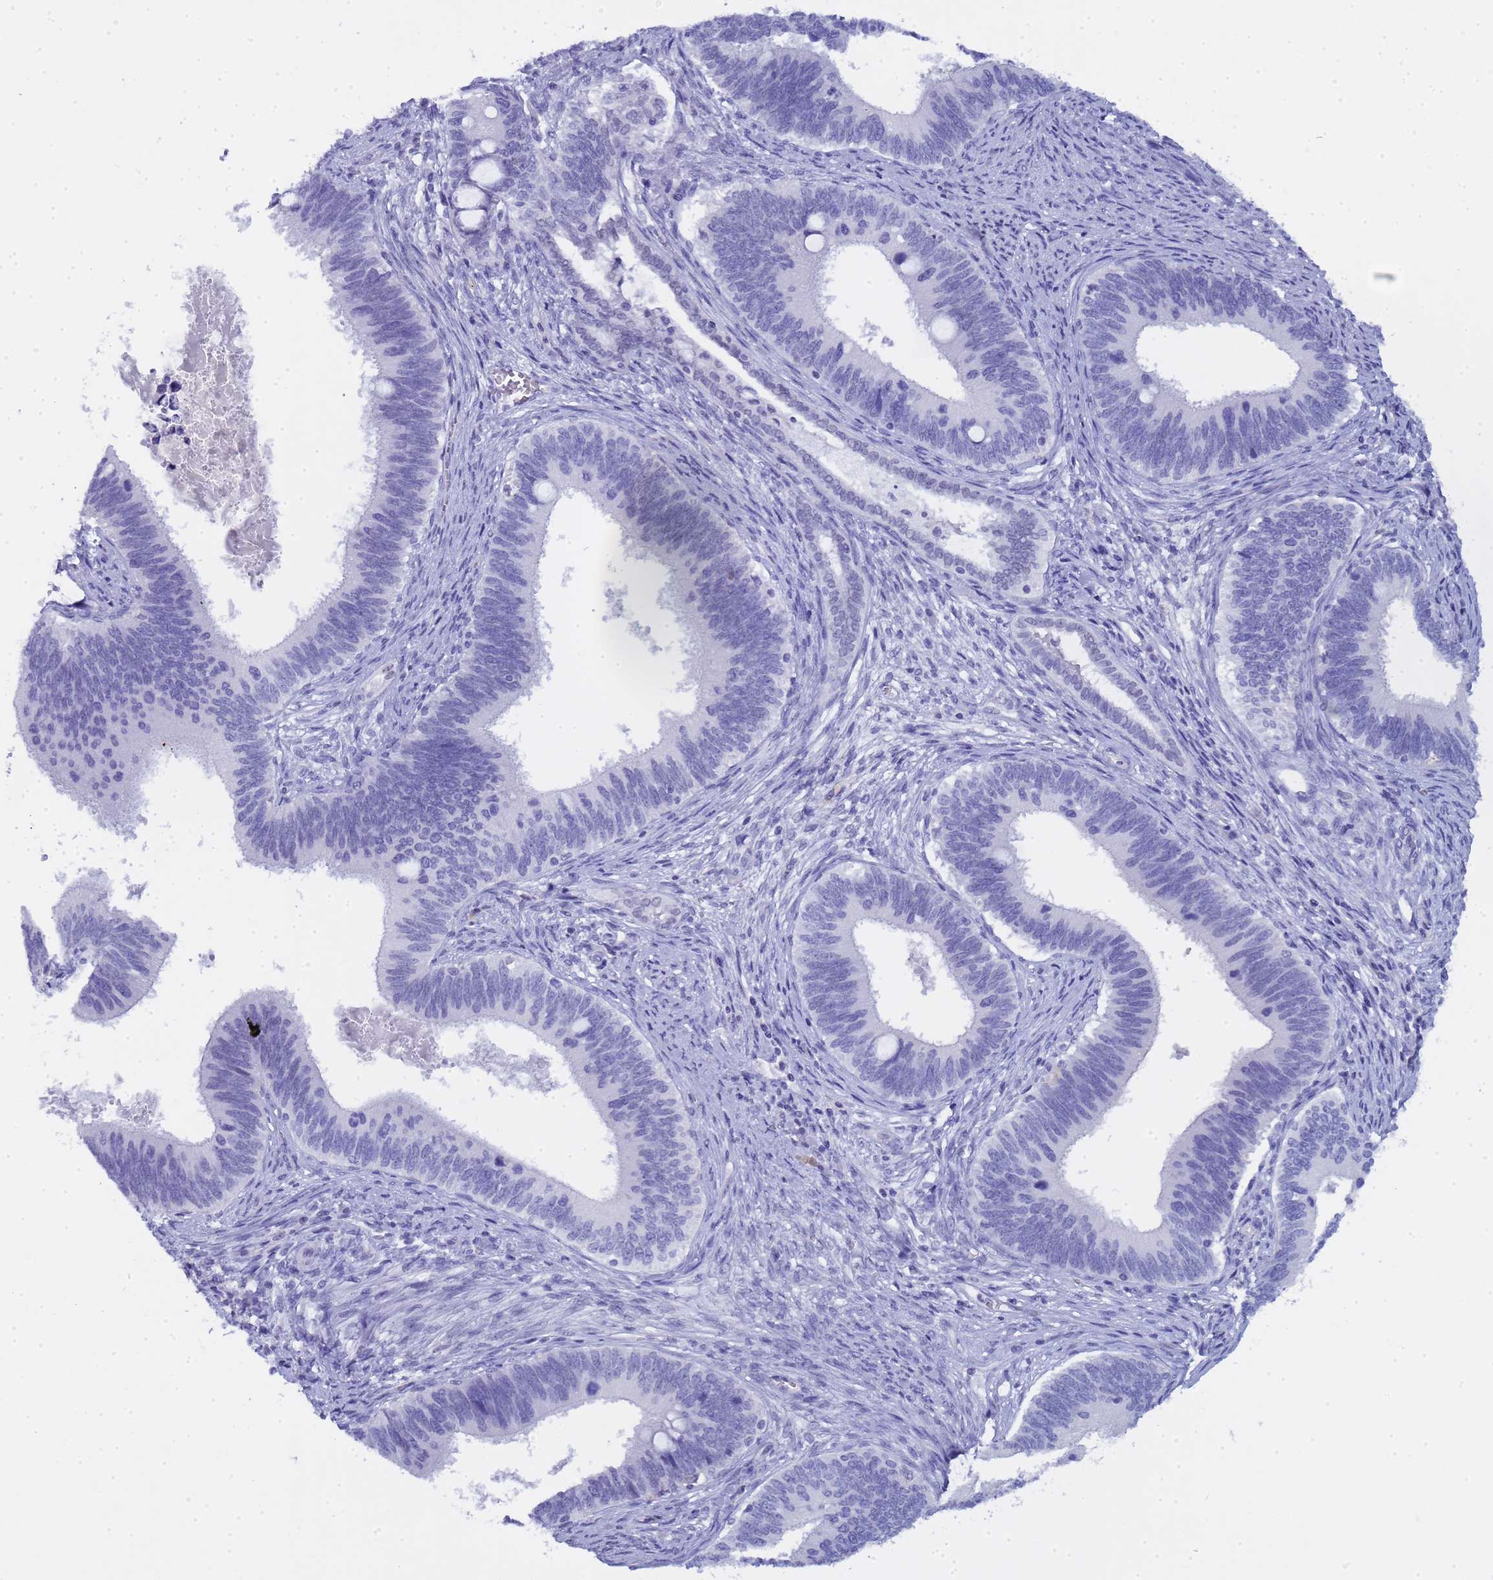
{"staining": {"intensity": "negative", "quantity": "none", "location": "none"}, "tissue": "cervical cancer", "cell_type": "Tumor cells", "image_type": "cancer", "snomed": [{"axis": "morphology", "description": "Adenocarcinoma, NOS"}, {"axis": "topography", "description": "Cervix"}], "caption": "Immunohistochemistry (IHC) histopathology image of neoplastic tissue: adenocarcinoma (cervical) stained with DAB shows no significant protein staining in tumor cells. (DAB immunohistochemistry (IHC) with hematoxylin counter stain).", "gene": "CTRC", "patient": {"sex": "female", "age": 42}}